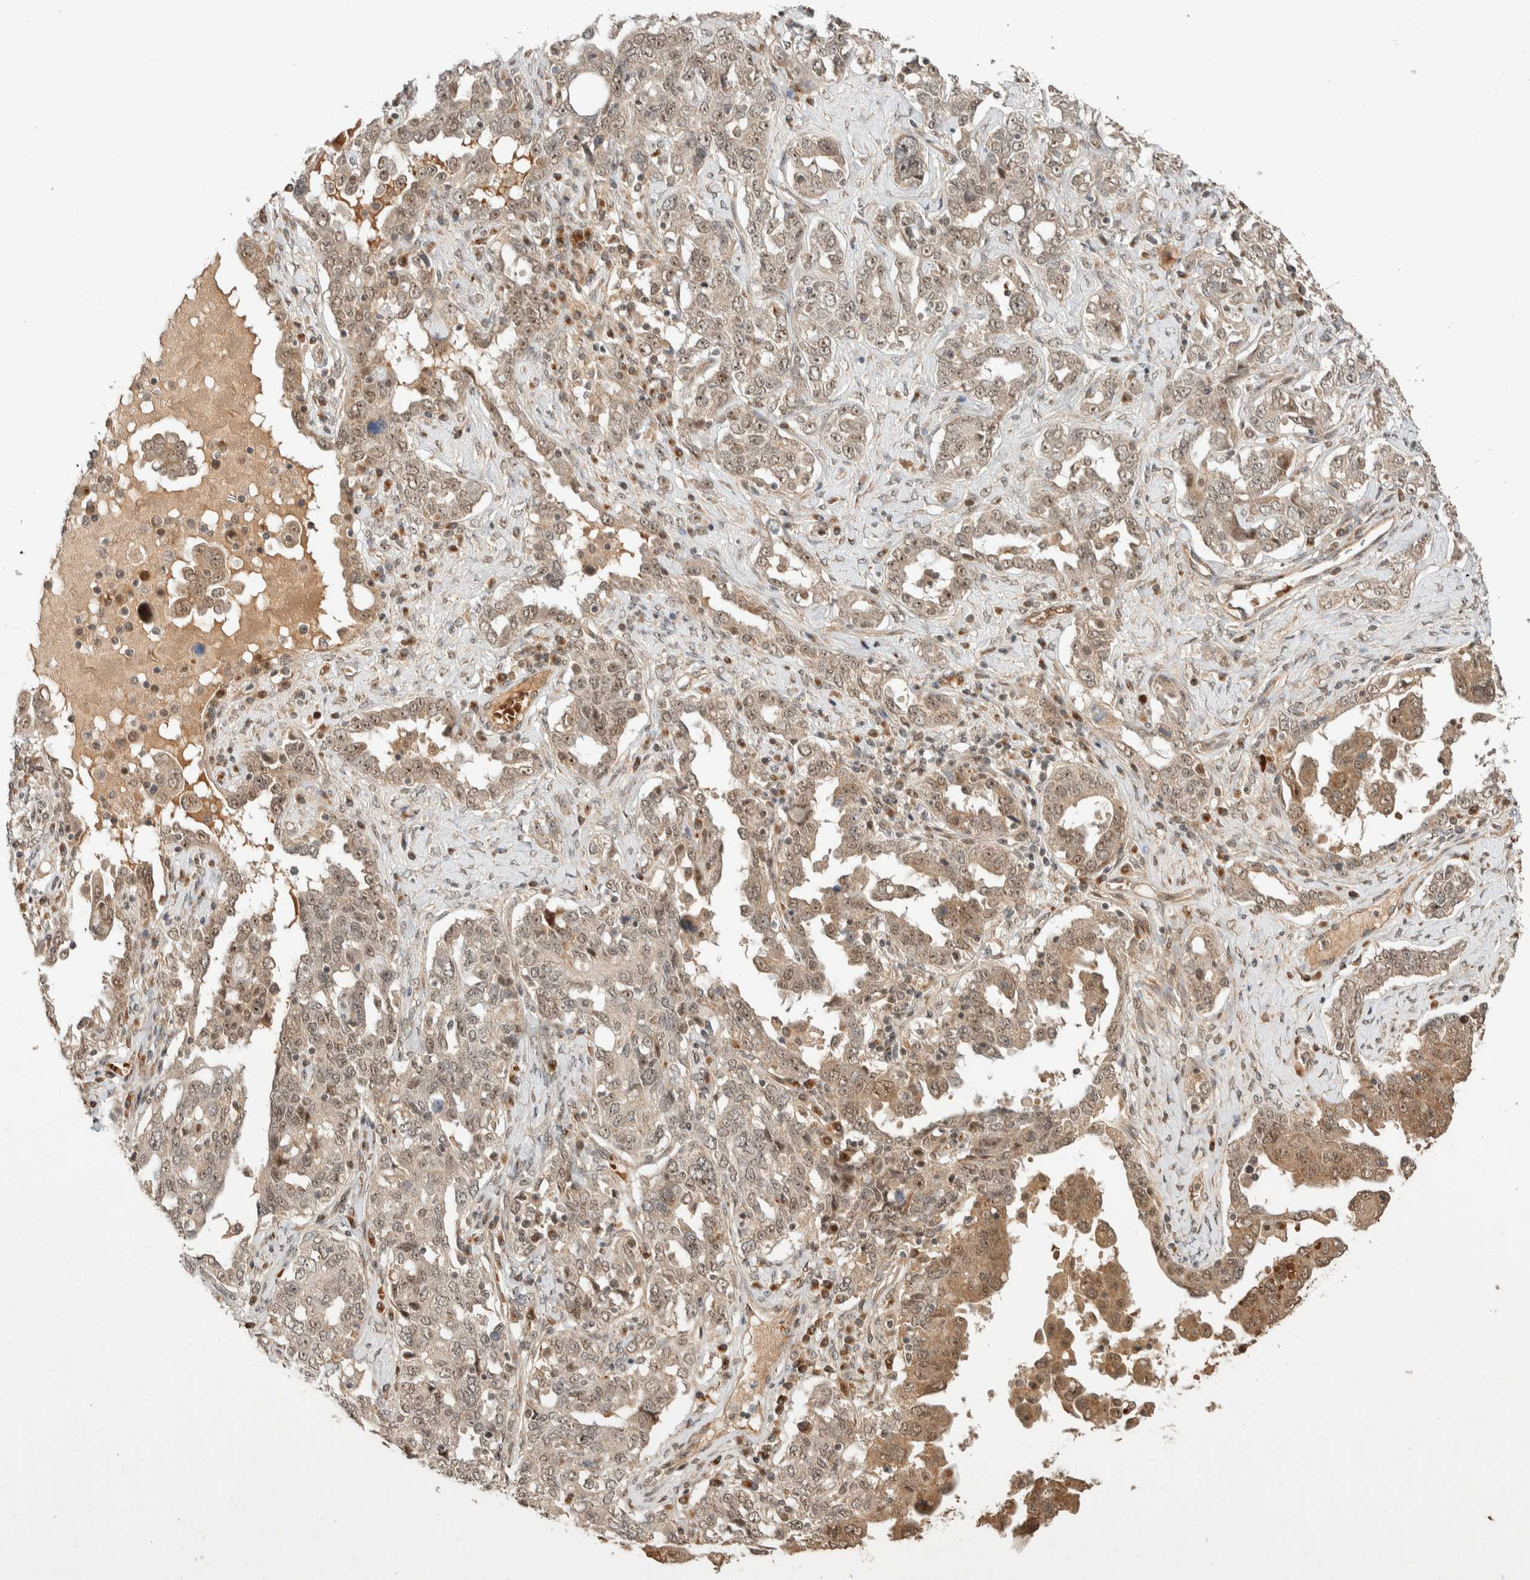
{"staining": {"intensity": "moderate", "quantity": ">75%", "location": "cytoplasmic/membranous,nuclear"}, "tissue": "ovarian cancer", "cell_type": "Tumor cells", "image_type": "cancer", "snomed": [{"axis": "morphology", "description": "Carcinoma, endometroid"}, {"axis": "topography", "description": "Ovary"}], "caption": "The photomicrograph exhibits staining of ovarian cancer, revealing moderate cytoplasmic/membranous and nuclear protein staining (brown color) within tumor cells.", "gene": "ZBTB2", "patient": {"sex": "female", "age": 62}}